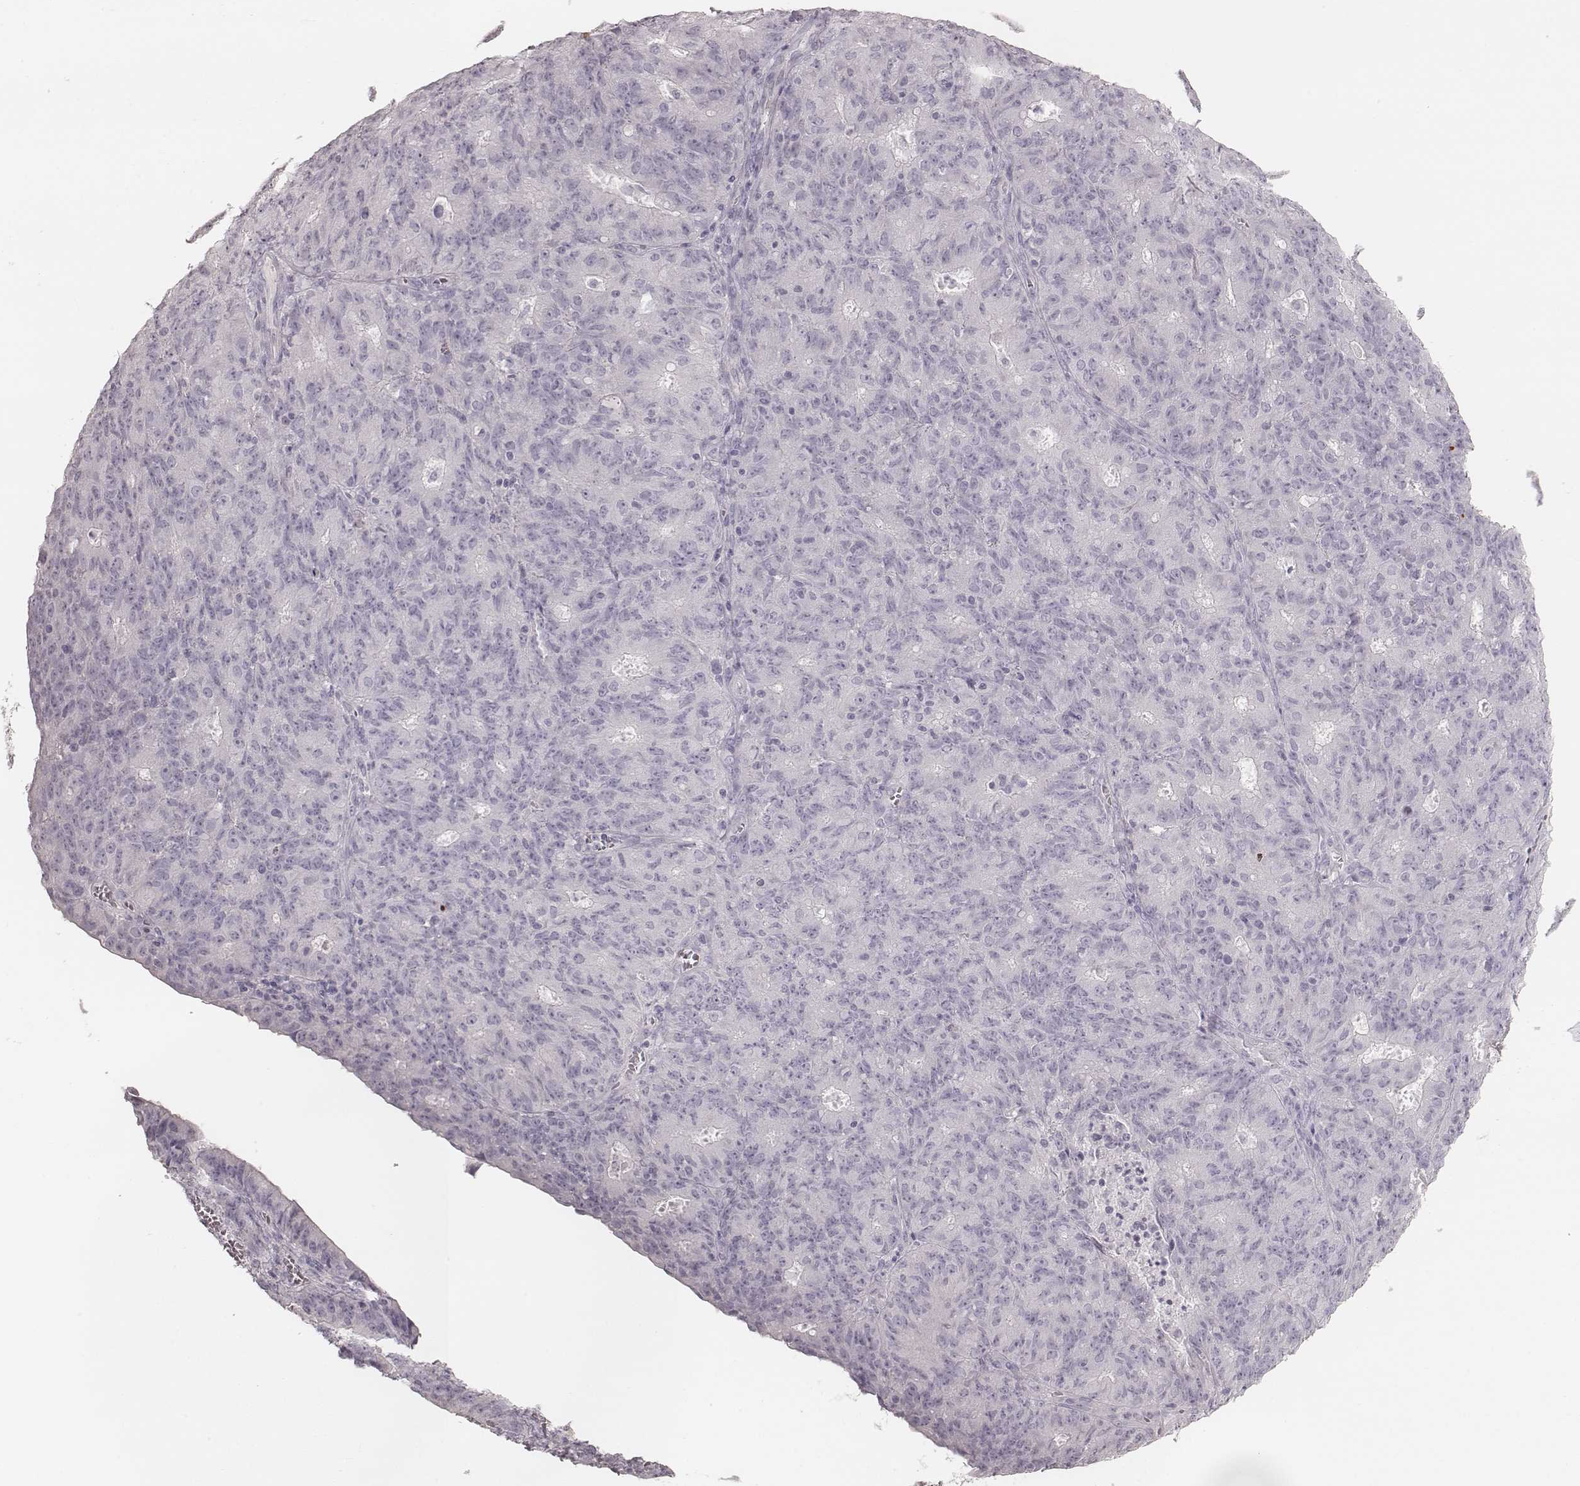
{"staining": {"intensity": "negative", "quantity": "none", "location": "none"}, "tissue": "ovarian cancer", "cell_type": "Tumor cells", "image_type": "cancer", "snomed": [{"axis": "morphology", "description": "Carcinoma, endometroid"}, {"axis": "topography", "description": "Ovary"}], "caption": "Endometroid carcinoma (ovarian) stained for a protein using IHC reveals no expression tumor cells.", "gene": "ZP4", "patient": {"sex": "female", "age": 42}}